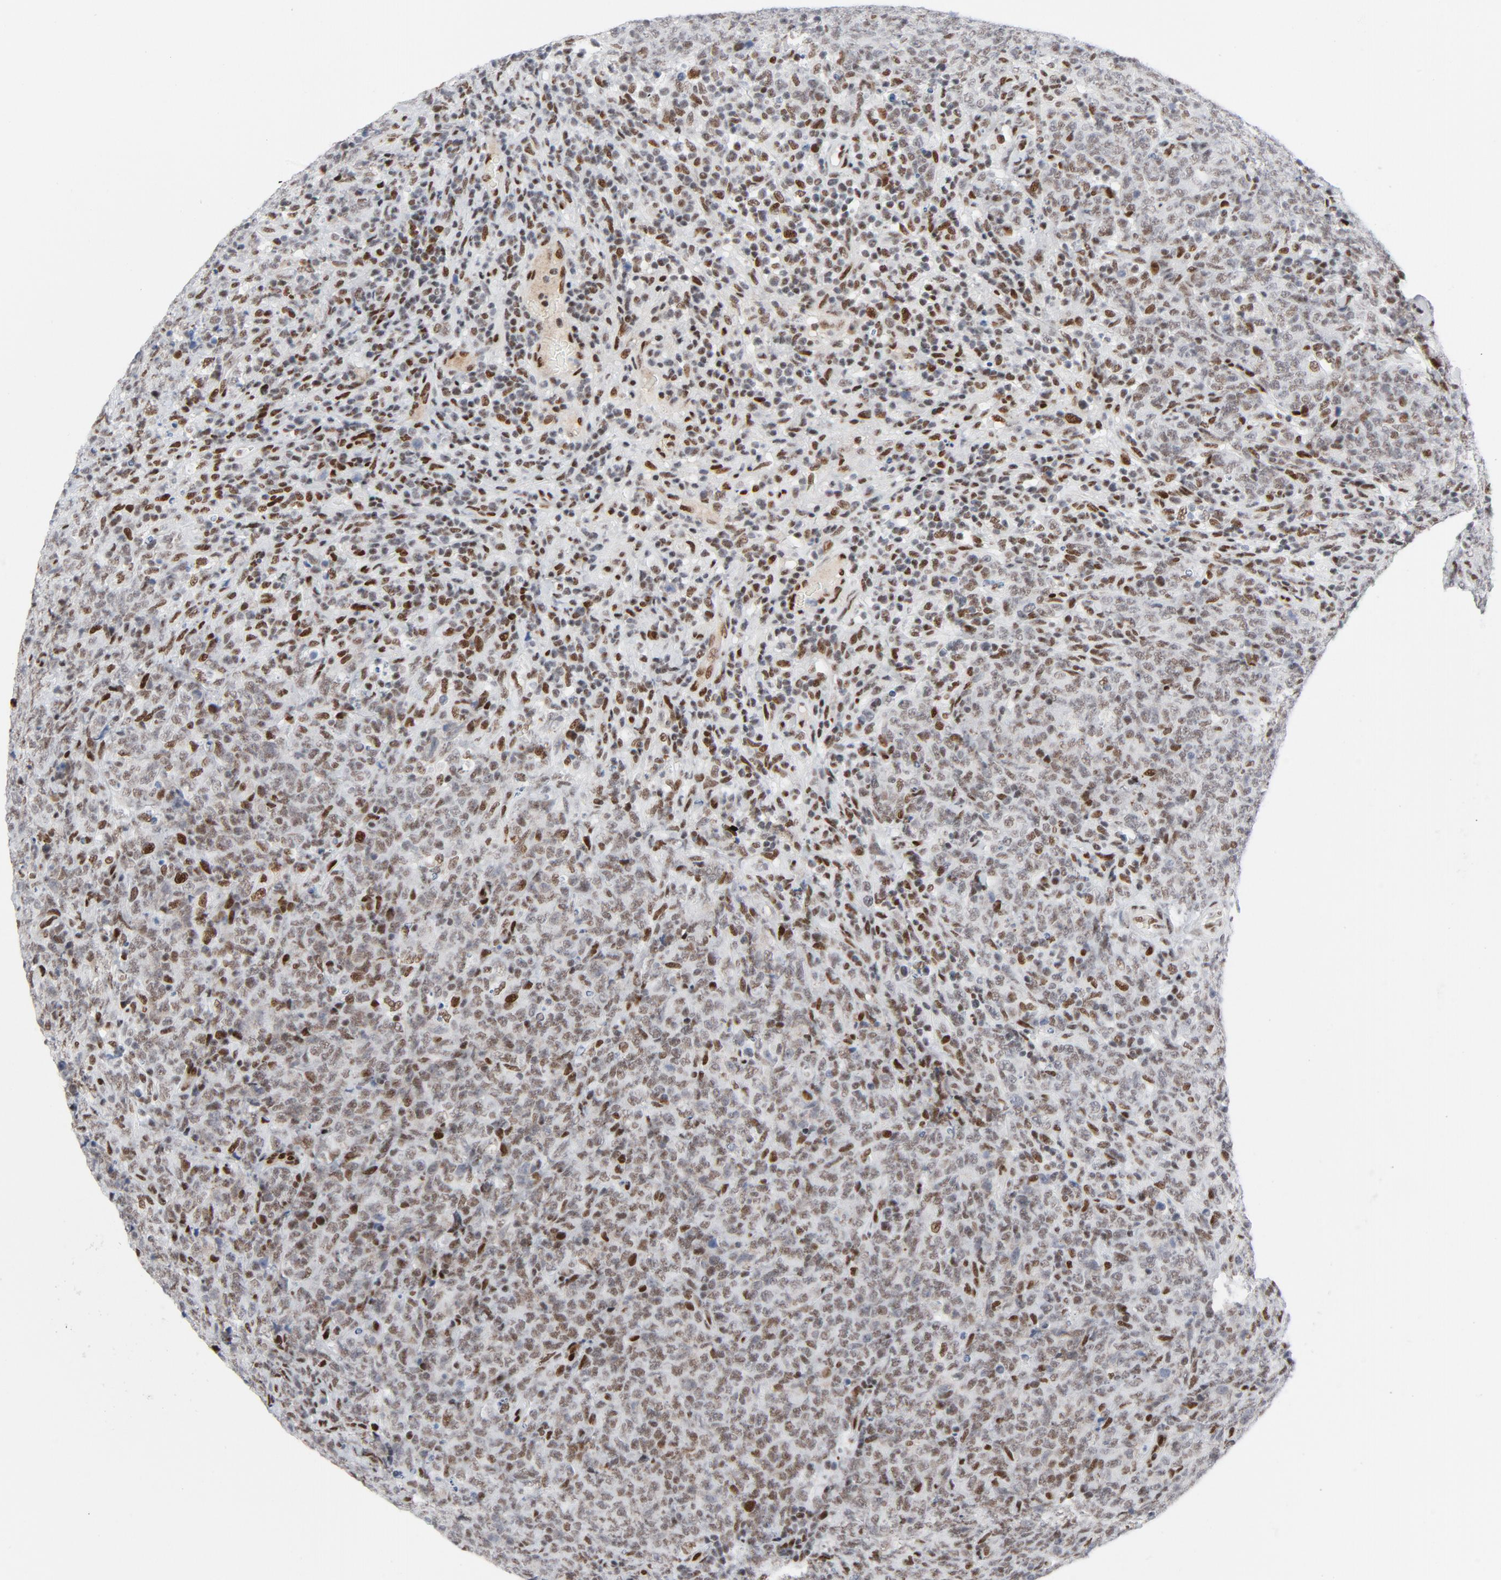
{"staining": {"intensity": "moderate", "quantity": ">75%", "location": "nuclear"}, "tissue": "lymphoma", "cell_type": "Tumor cells", "image_type": "cancer", "snomed": [{"axis": "morphology", "description": "Malignant lymphoma, non-Hodgkin's type, High grade"}, {"axis": "topography", "description": "Tonsil"}], "caption": "The histopathology image shows a brown stain indicating the presence of a protein in the nuclear of tumor cells in malignant lymphoma, non-Hodgkin's type (high-grade).", "gene": "HSF1", "patient": {"sex": "female", "age": 36}}